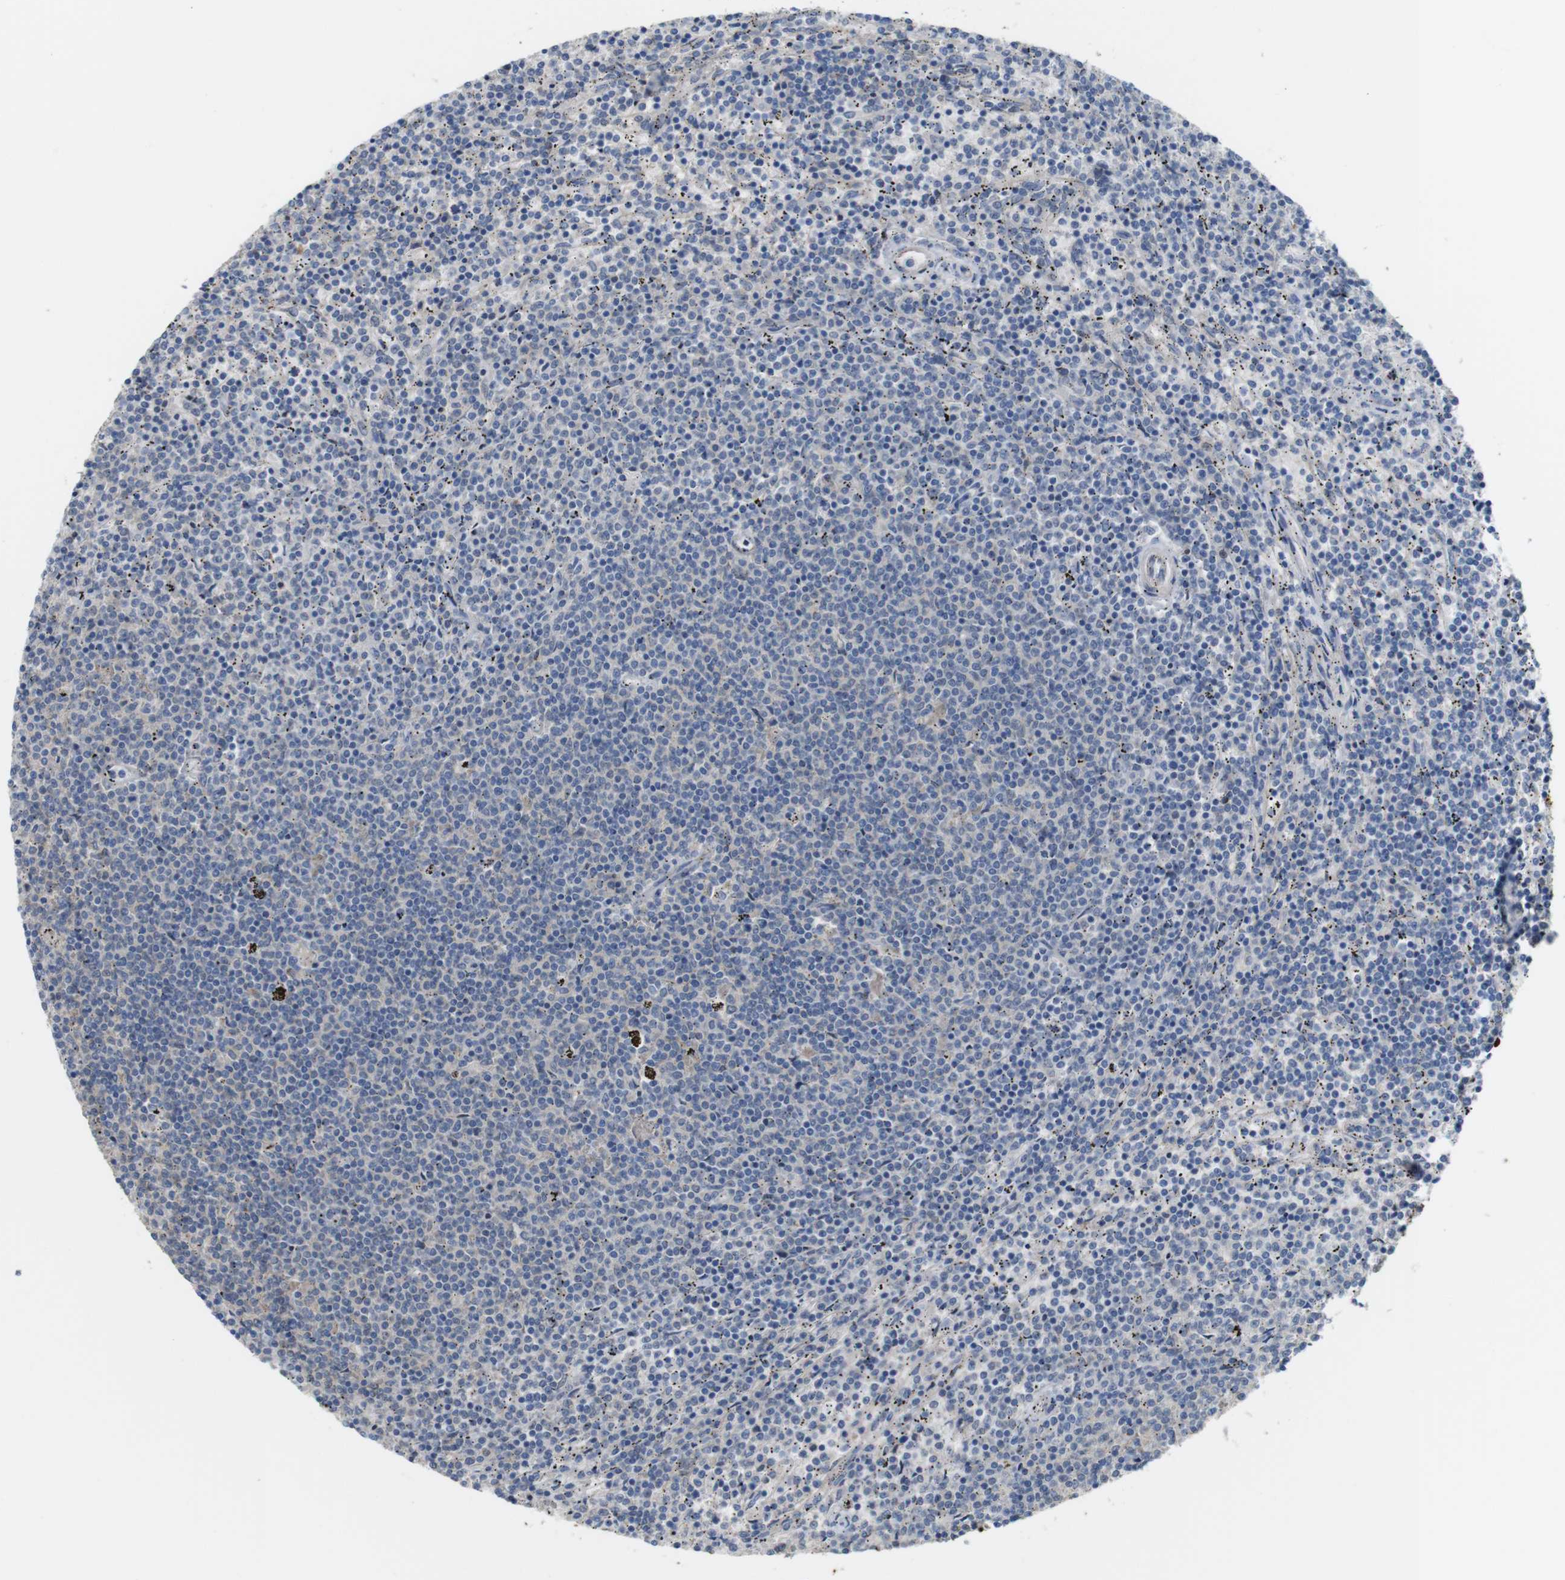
{"staining": {"intensity": "negative", "quantity": "none", "location": "none"}, "tissue": "lymphoma", "cell_type": "Tumor cells", "image_type": "cancer", "snomed": [{"axis": "morphology", "description": "Malignant lymphoma, non-Hodgkin's type, Low grade"}, {"axis": "topography", "description": "Spleen"}], "caption": "Image shows no significant protein staining in tumor cells of low-grade malignant lymphoma, non-Hodgkin's type.", "gene": "CDC34", "patient": {"sex": "female", "age": 50}}